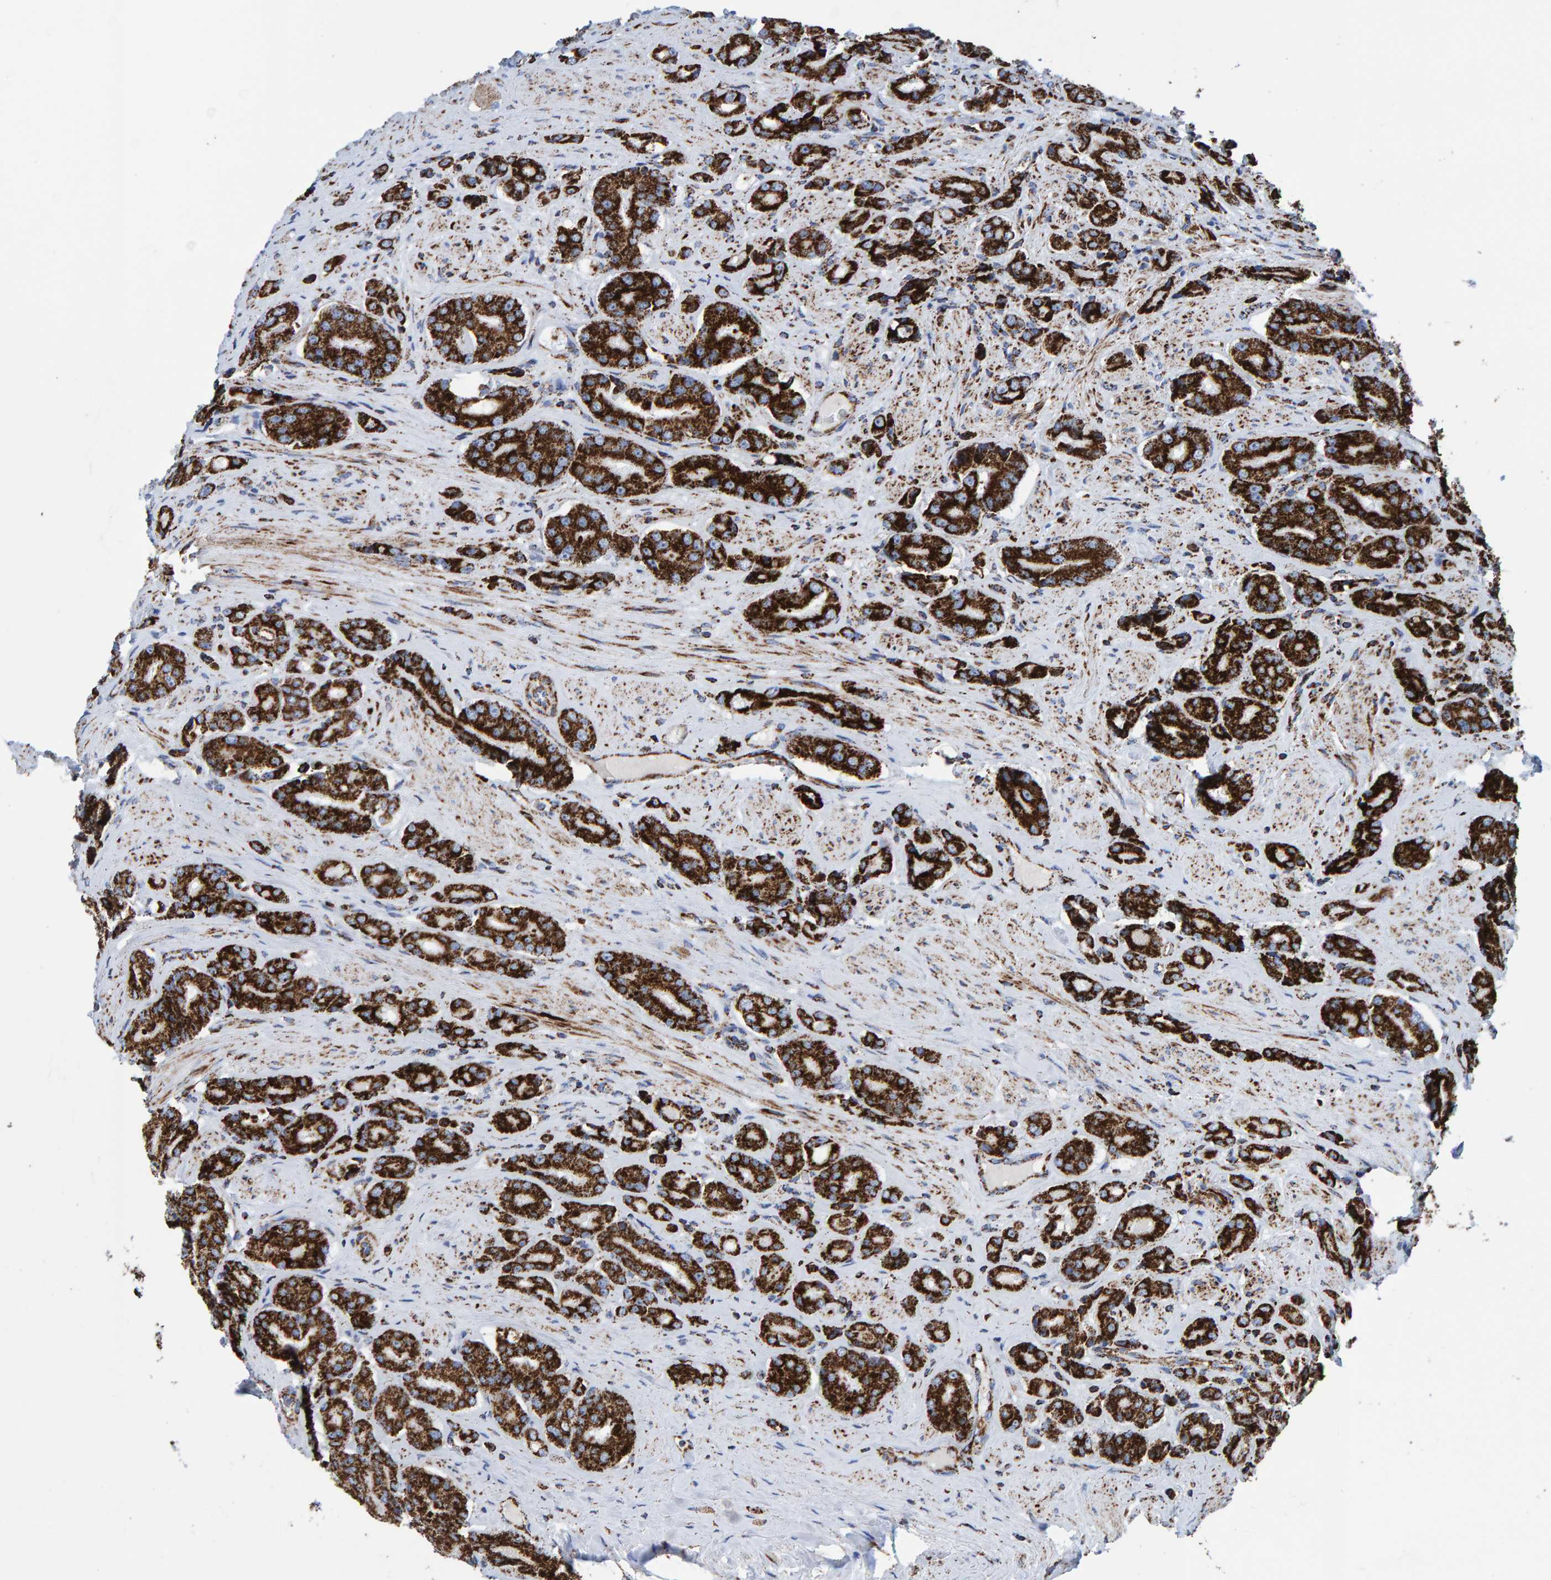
{"staining": {"intensity": "strong", "quantity": ">75%", "location": "cytoplasmic/membranous"}, "tissue": "prostate cancer", "cell_type": "Tumor cells", "image_type": "cancer", "snomed": [{"axis": "morphology", "description": "Adenocarcinoma, High grade"}, {"axis": "topography", "description": "Prostate"}], "caption": "Prostate adenocarcinoma (high-grade) was stained to show a protein in brown. There is high levels of strong cytoplasmic/membranous staining in about >75% of tumor cells. (DAB = brown stain, brightfield microscopy at high magnification).", "gene": "ENSG00000262660", "patient": {"sex": "male", "age": 71}}